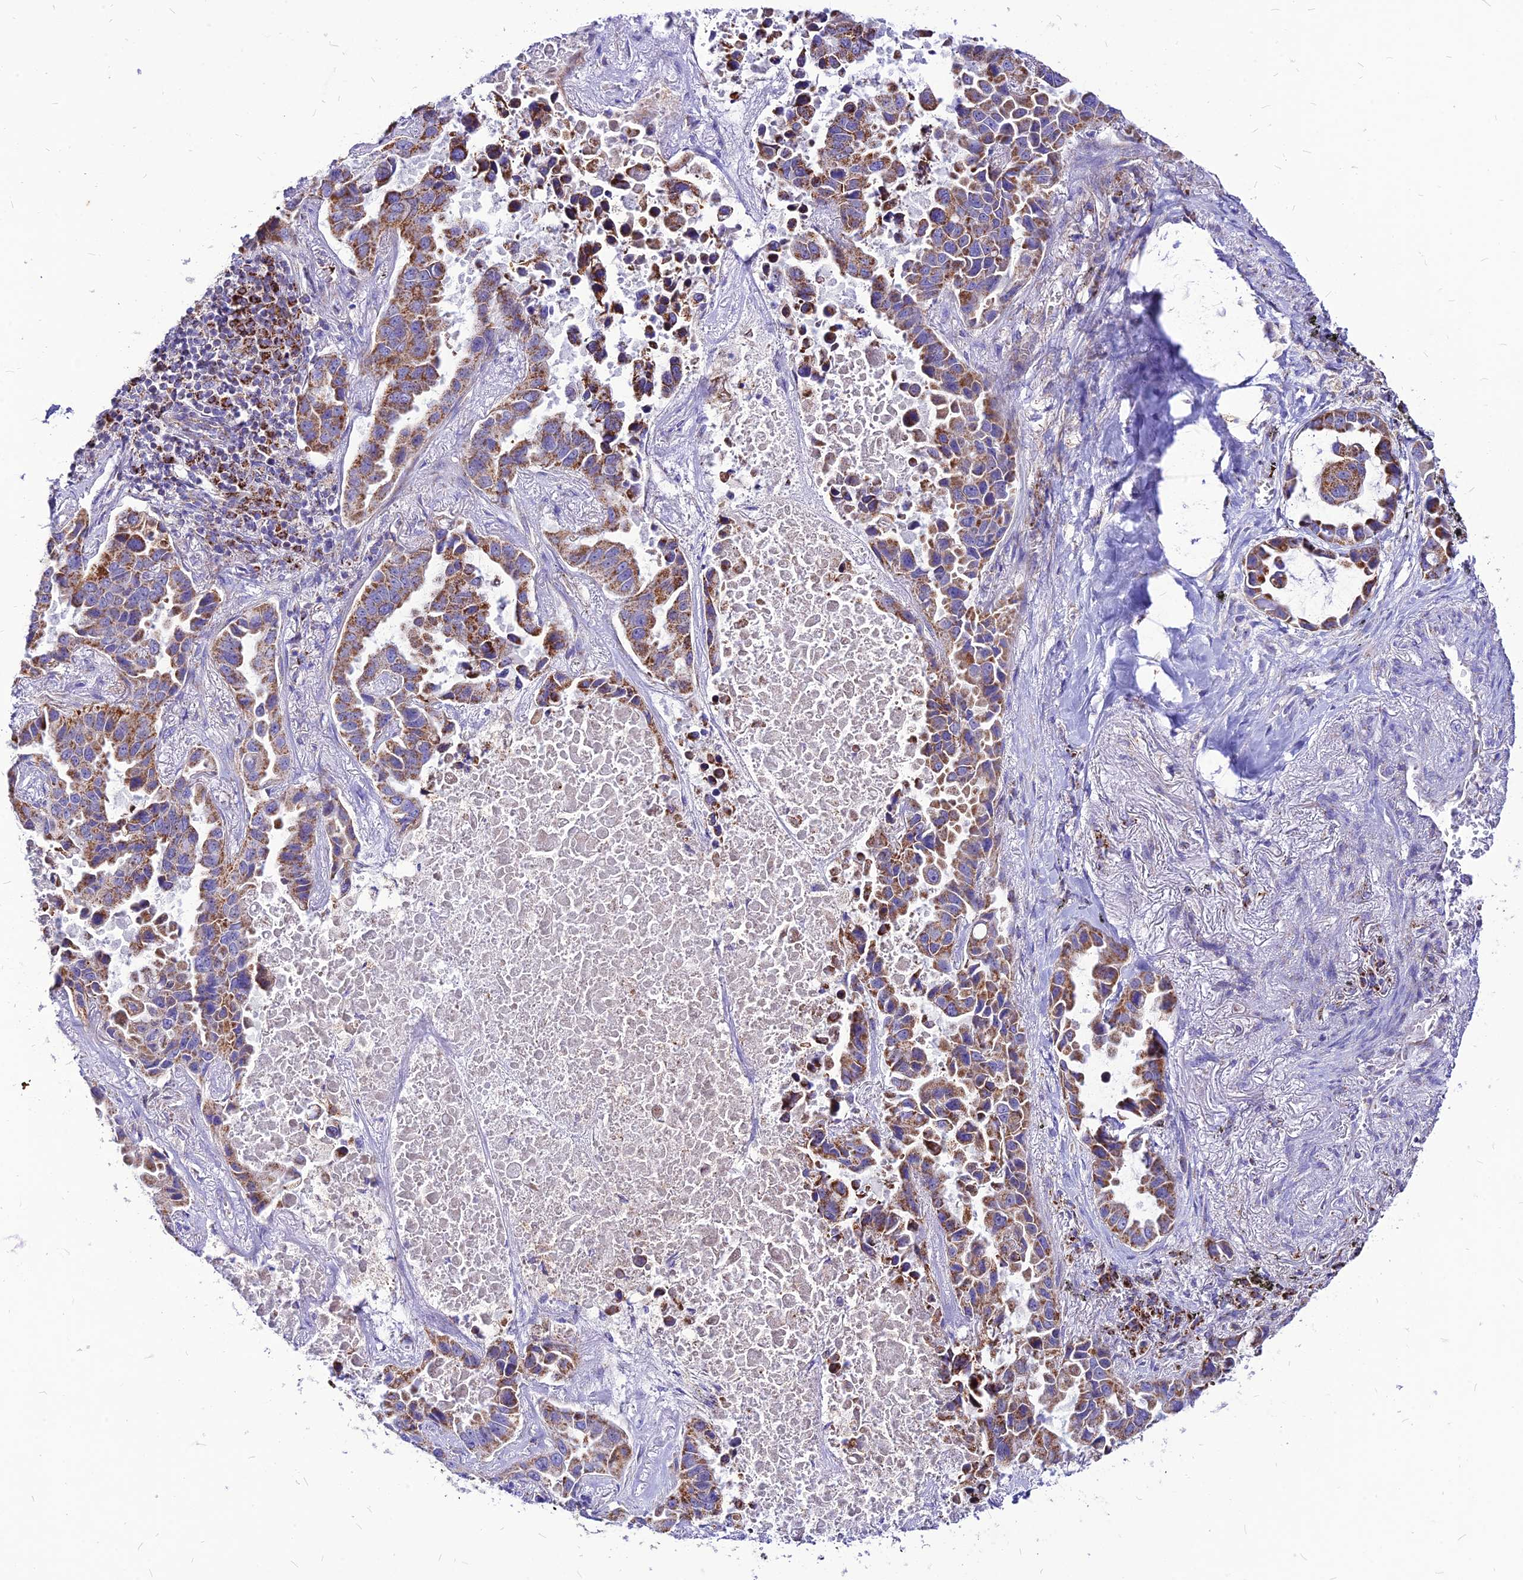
{"staining": {"intensity": "moderate", "quantity": ">75%", "location": "cytoplasmic/membranous"}, "tissue": "lung cancer", "cell_type": "Tumor cells", "image_type": "cancer", "snomed": [{"axis": "morphology", "description": "Adenocarcinoma, NOS"}, {"axis": "topography", "description": "Lung"}], "caption": "High-power microscopy captured an immunohistochemistry photomicrograph of adenocarcinoma (lung), revealing moderate cytoplasmic/membranous positivity in about >75% of tumor cells.", "gene": "ECI1", "patient": {"sex": "male", "age": 64}}